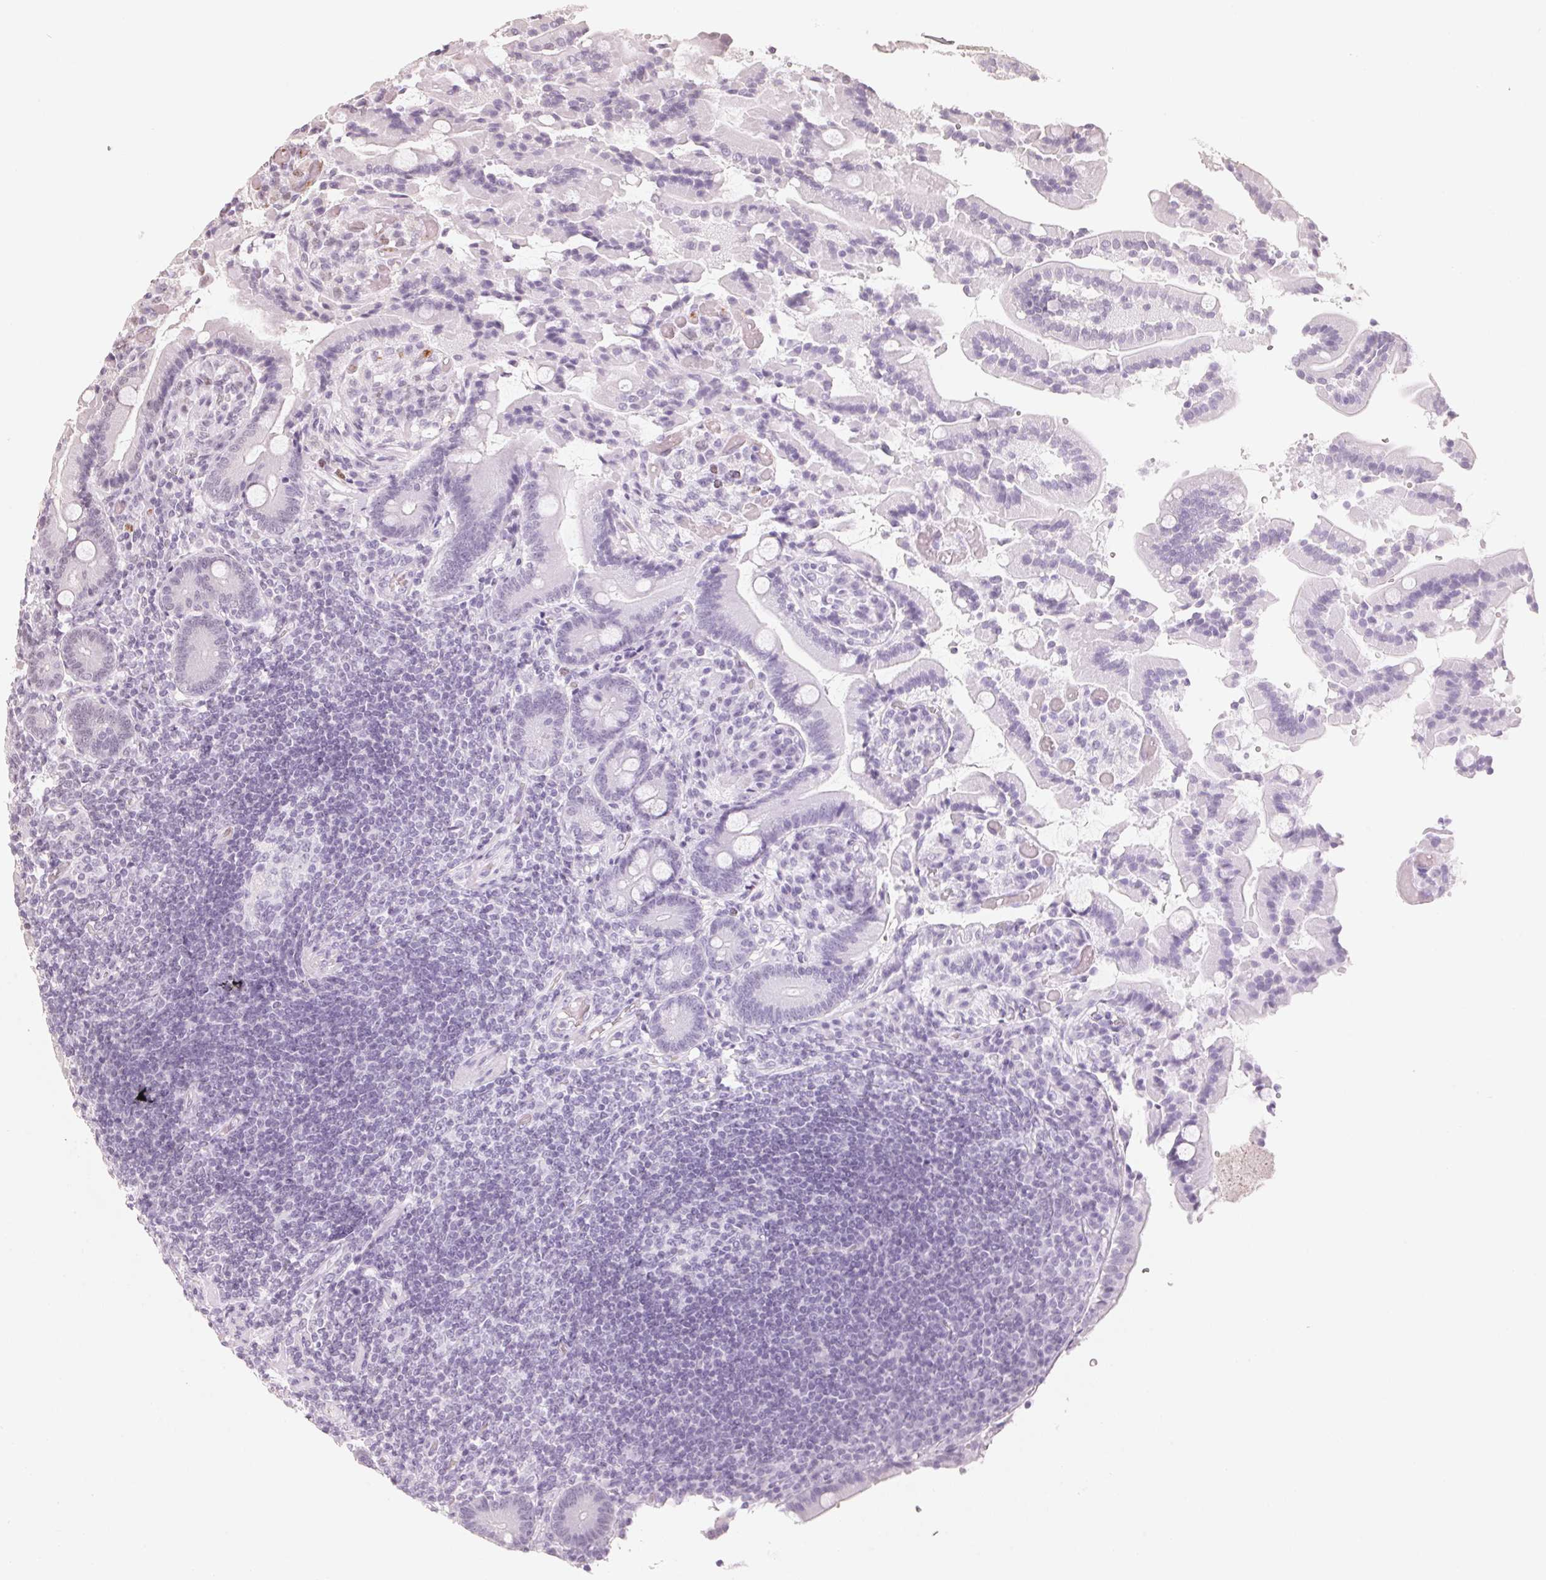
{"staining": {"intensity": "negative", "quantity": "none", "location": "none"}, "tissue": "duodenum", "cell_type": "Glandular cells", "image_type": "normal", "snomed": [{"axis": "morphology", "description": "Normal tissue, NOS"}, {"axis": "topography", "description": "Duodenum"}], "caption": "A micrograph of duodenum stained for a protein reveals no brown staining in glandular cells. The staining is performed using DAB brown chromogen with nuclei counter-stained in using hematoxylin.", "gene": "ARHGAP22", "patient": {"sex": "female", "age": 62}}